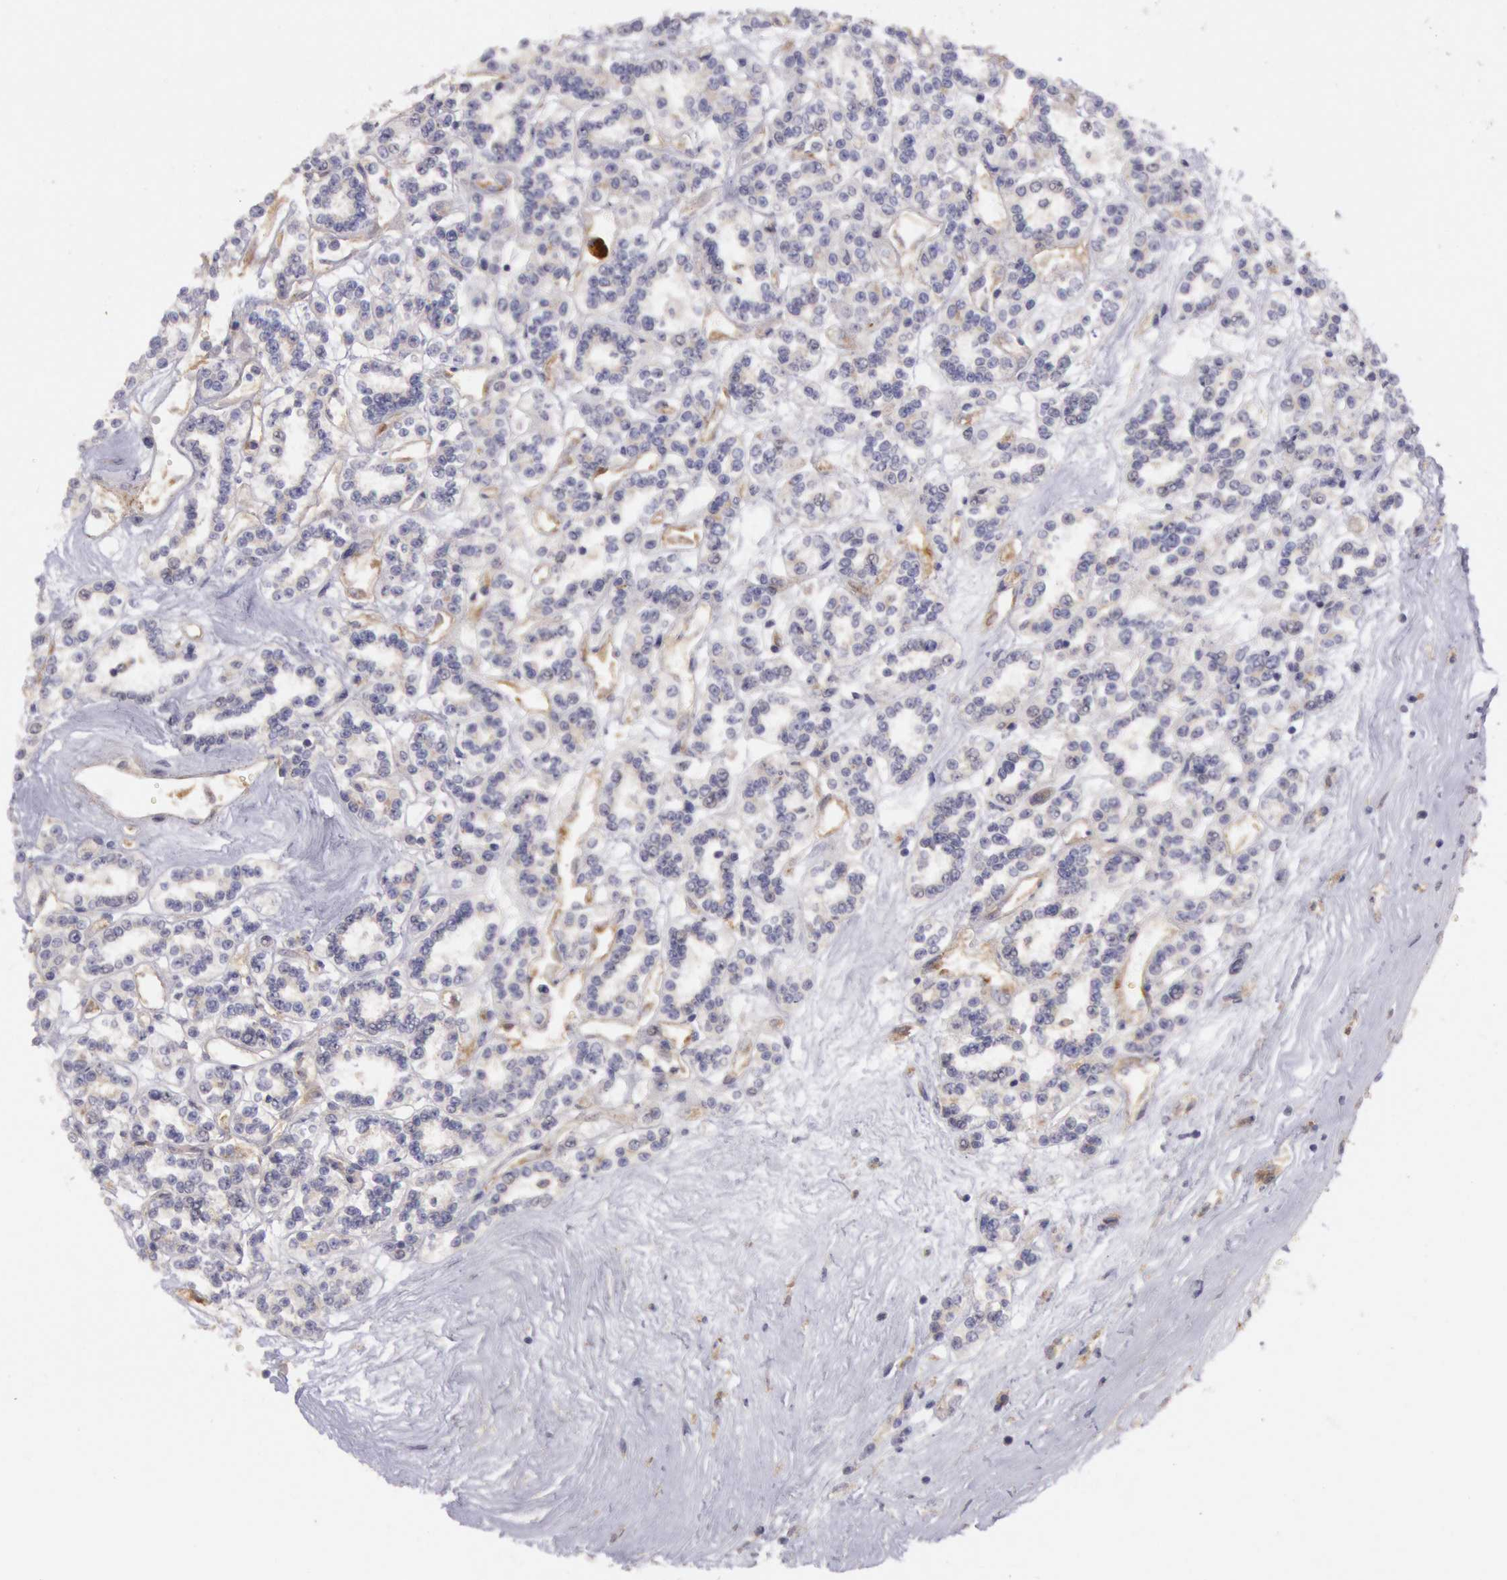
{"staining": {"intensity": "negative", "quantity": "none", "location": "none"}, "tissue": "renal cancer", "cell_type": "Tumor cells", "image_type": "cancer", "snomed": [{"axis": "morphology", "description": "Adenocarcinoma, NOS"}, {"axis": "topography", "description": "Kidney"}], "caption": "Immunohistochemistry histopathology image of neoplastic tissue: human adenocarcinoma (renal) stained with DAB (3,3'-diaminobenzidine) reveals no significant protein expression in tumor cells. The staining is performed using DAB (3,3'-diaminobenzidine) brown chromogen with nuclei counter-stained in using hematoxylin.", "gene": "AMOTL1", "patient": {"sex": "female", "age": 76}}